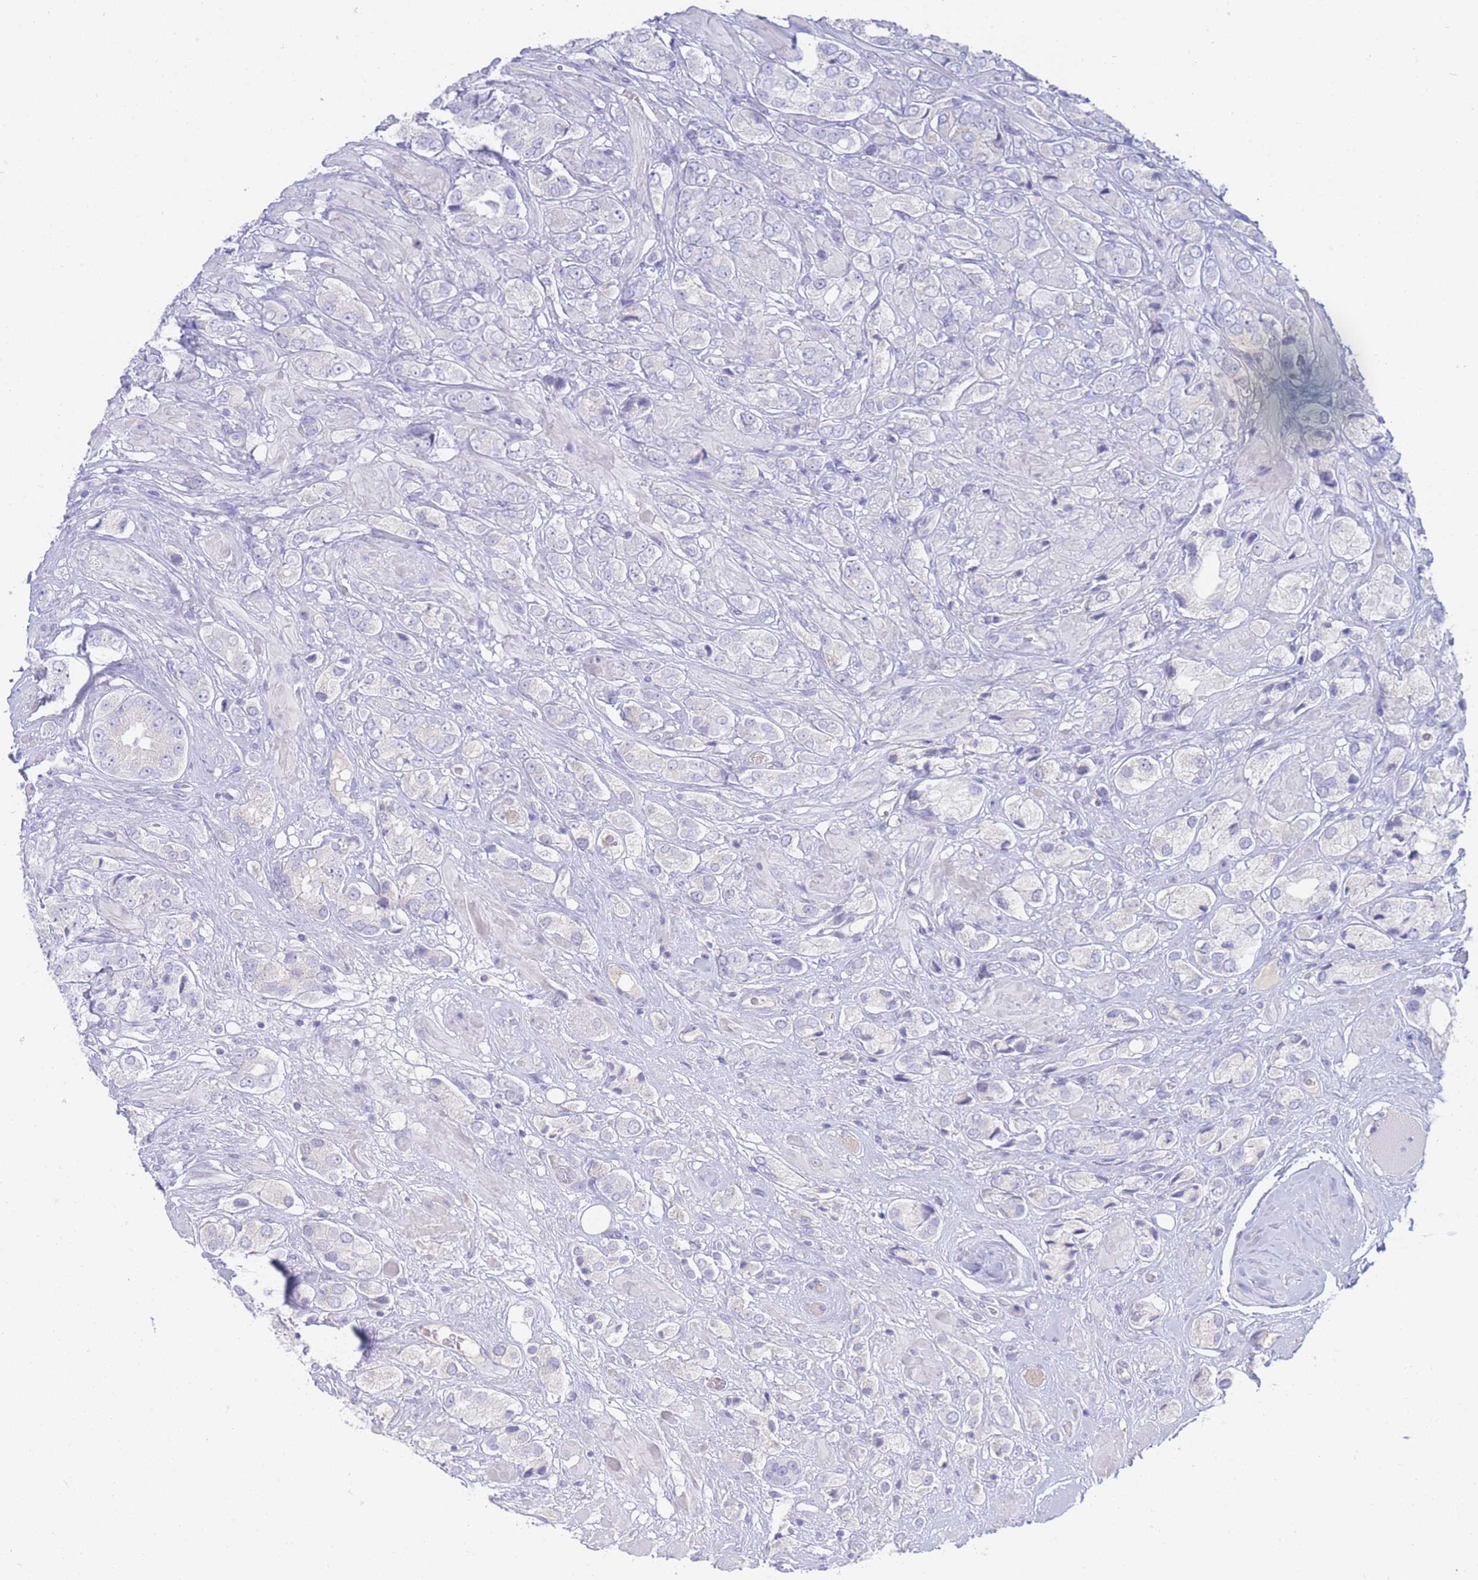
{"staining": {"intensity": "negative", "quantity": "none", "location": "none"}, "tissue": "prostate cancer", "cell_type": "Tumor cells", "image_type": "cancer", "snomed": [{"axis": "morphology", "description": "Adenocarcinoma, High grade"}, {"axis": "topography", "description": "Prostate and seminal vesicle, NOS"}], "caption": "Tumor cells show no significant protein expression in adenocarcinoma (high-grade) (prostate).", "gene": "LRRC37A", "patient": {"sex": "male", "age": 64}}